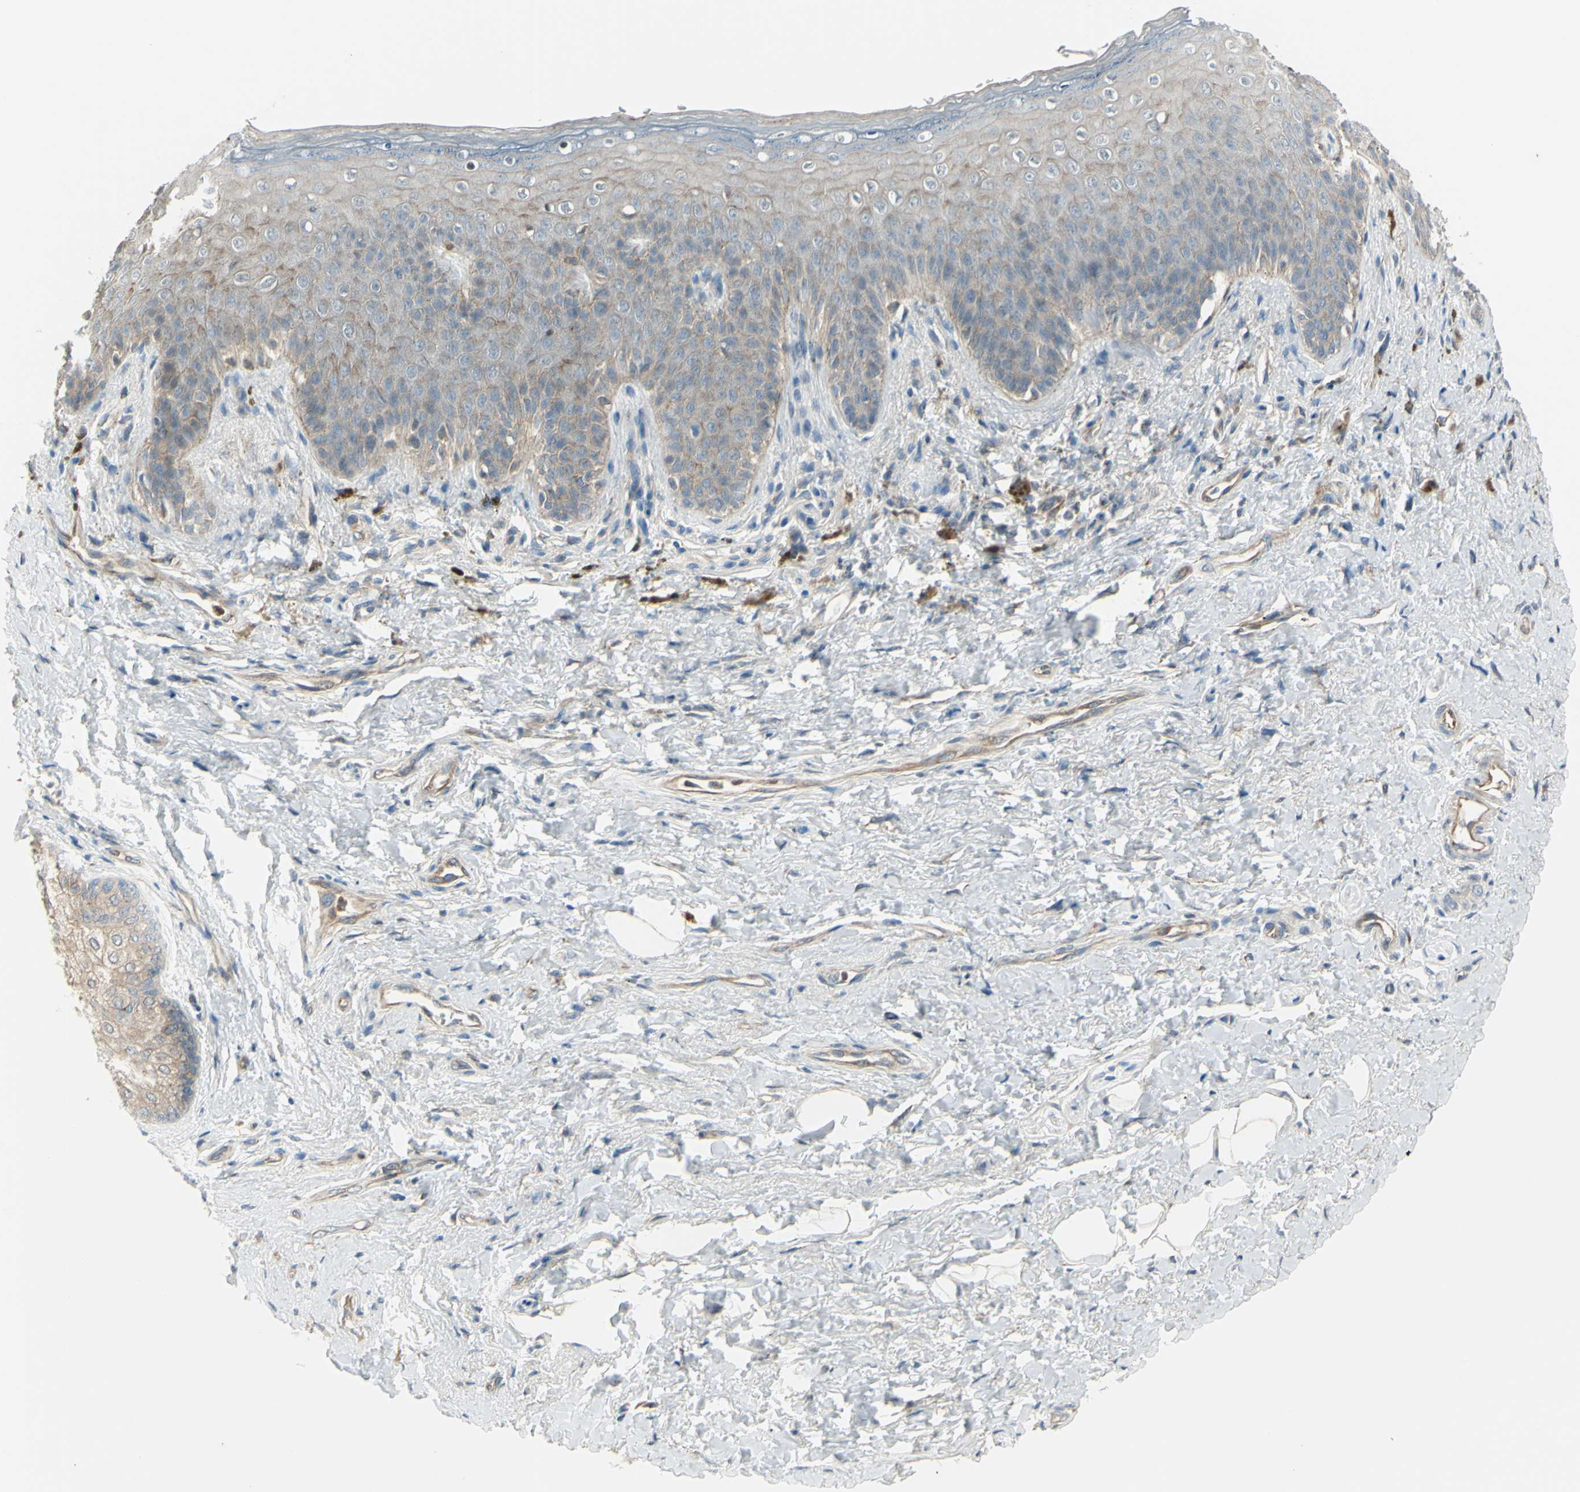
{"staining": {"intensity": "weak", "quantity": ">75%", "location": "cytoplasmic/membranous"}, "tissue": "skin", "cell_type": "Epidermal cells", "image_type": "normal", "snomed": [{"axis": "morphology", "description": "Normal tissue, NOS"}, {"axis": "topography", "description": "Anal"}], "caption": "Immunohistochemistry (IHC) (DAB) staining of benign human skin demonstrates weak cytoplasmic/membranous protein positivity in about >75% of epidermal cells. (Stains: DAB in brown, nuclei in blue, Microscopy: brightfield microscopy at high magnification).", "gene": "LMTK2", "patient": {"sex": "female", "age": 46}}